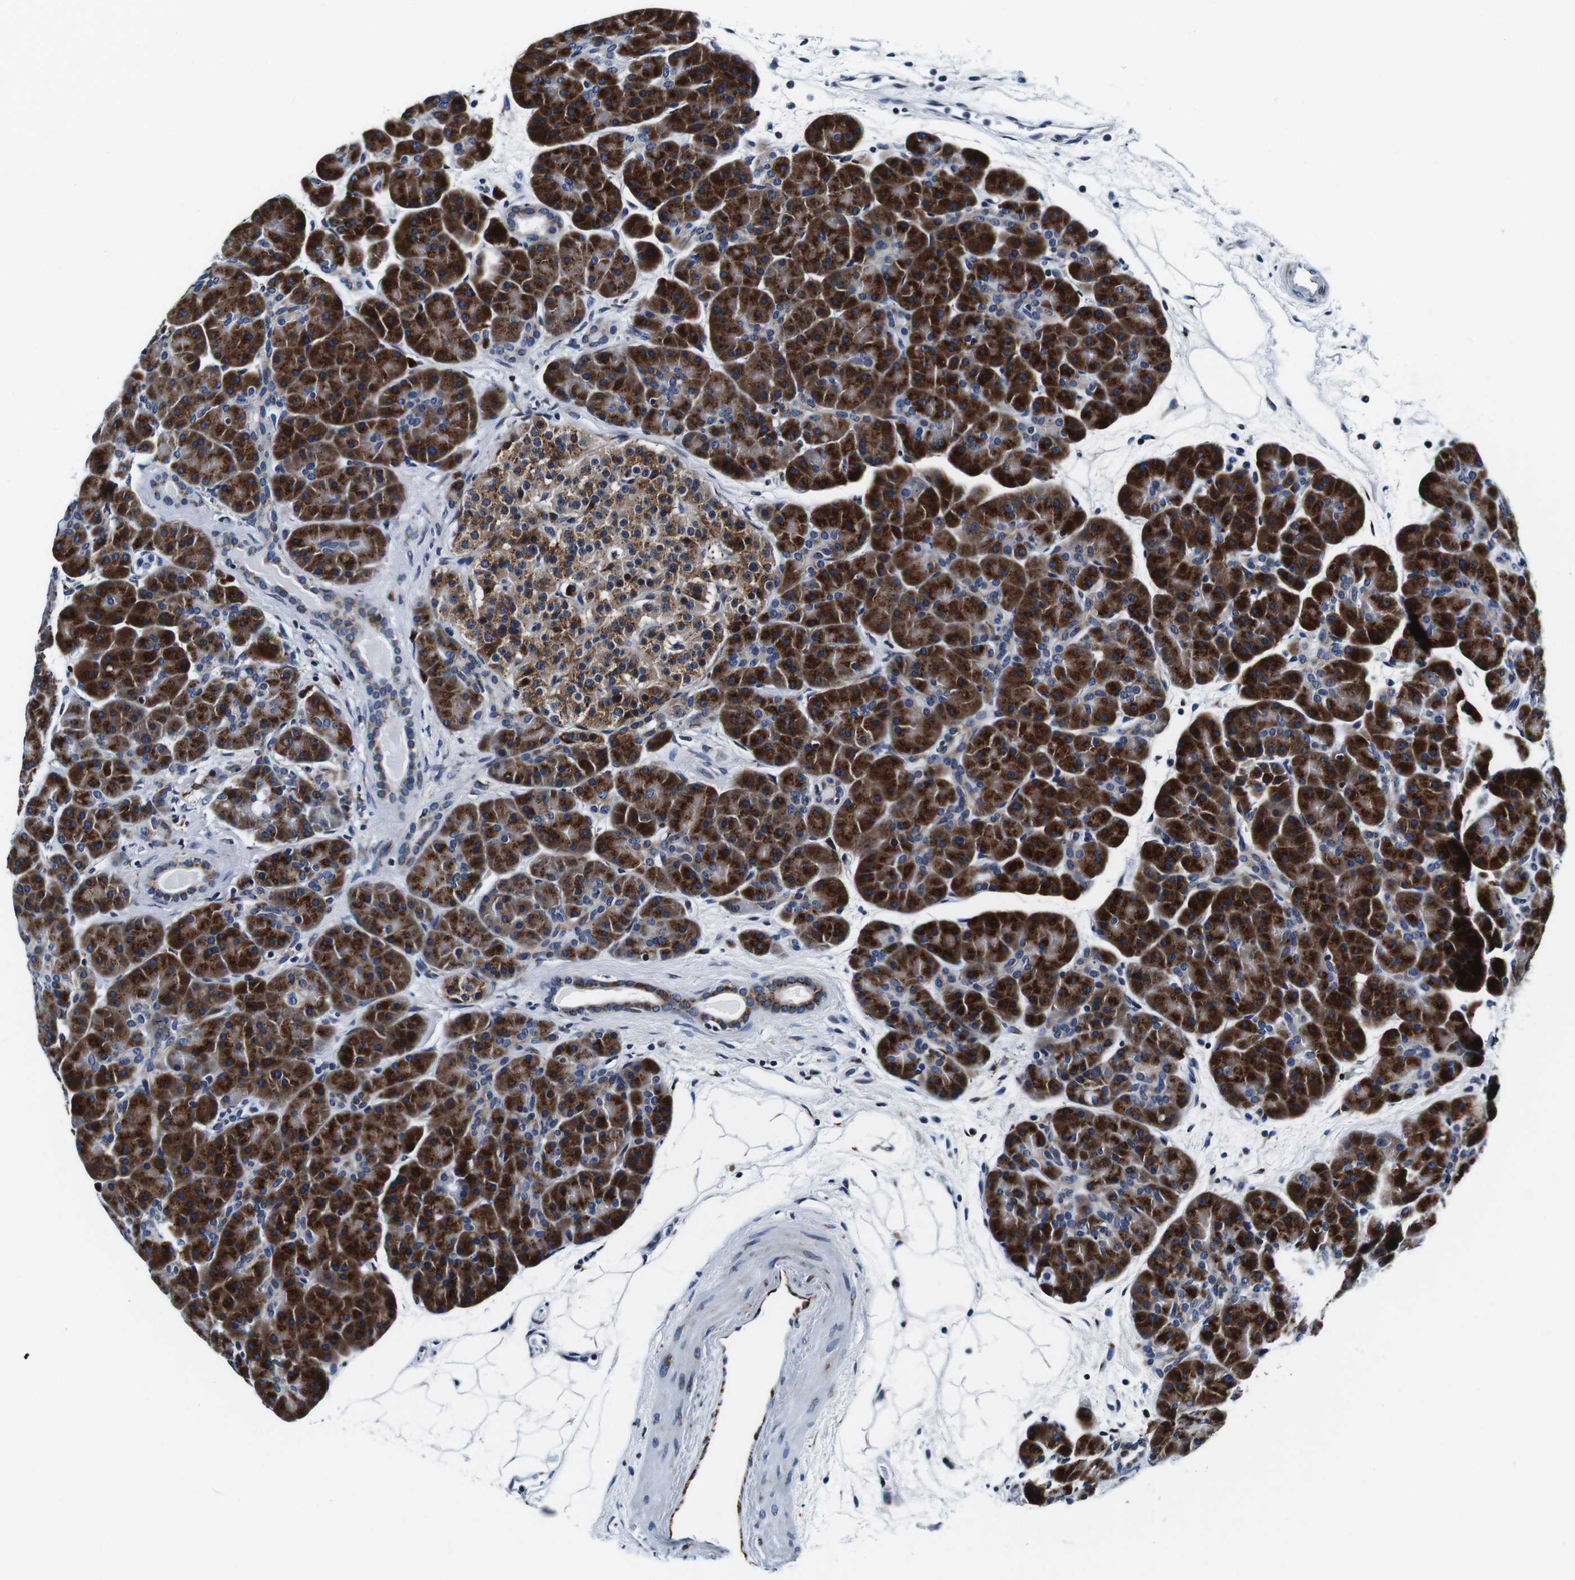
{"staining": {"intensity": "strong", "quantity": ">75%", "location": "cytoplasmic/membranous"}, "tissue": "pancreas", "cell_type": "Exocrine glandular cells", "image_type": "normal", "snomed": [{"axis": "morphology", "description": "Normal tissue, NOS"}, {"axis": "topography", "description": "Pancreas"}], "caption": "IHC of benign human pancreas demonstrates high levels of strong cytoplasmic/membranous expression in approximately >75% of exocrine glandular cells.", "gene": "FAR2", "patient": {"sex": "male", "age": 66}}